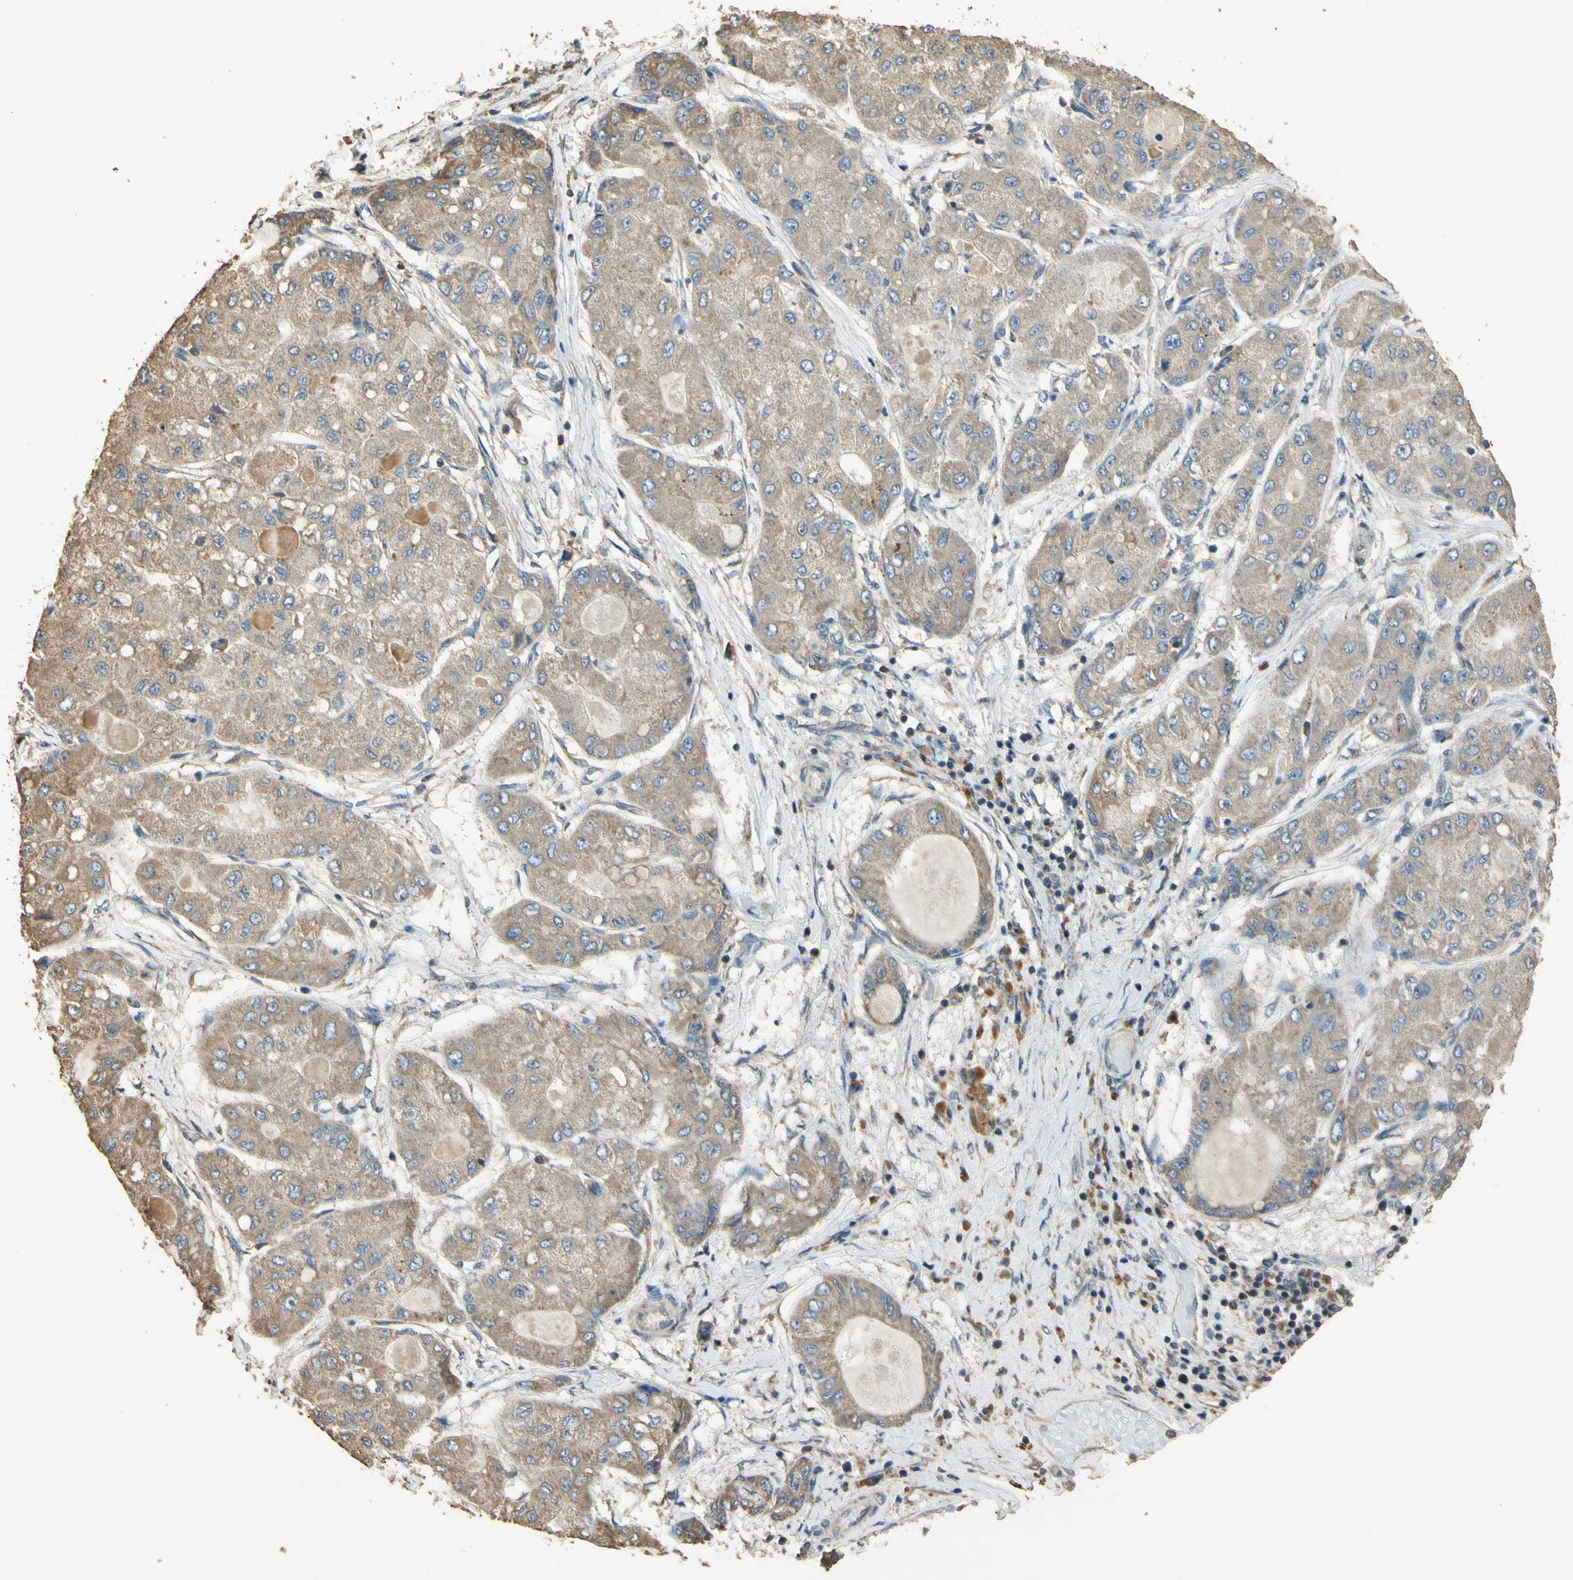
{"staining": {"intensity": "moderate", "quantity": ">75%", "location": "cytoplasmic/membranous"}, "tissue": "liver cancer", "cell_type": "Tumor cells", "image_type": "cancer", "snomed": [{"axis": "morphology", "description": "Carcinoma, Hepatocellular, NOS"}, {"axis": "topography", "description": "Liver"}], "caption": "Protein staining of liver cancer (hepatocellular carcinoma) tissue reveals moderate cytoplasmic/membranous expression in about >75% of tumor cells.", "gene": "STX18", "patient": {"sex": "male", "age": 80}}